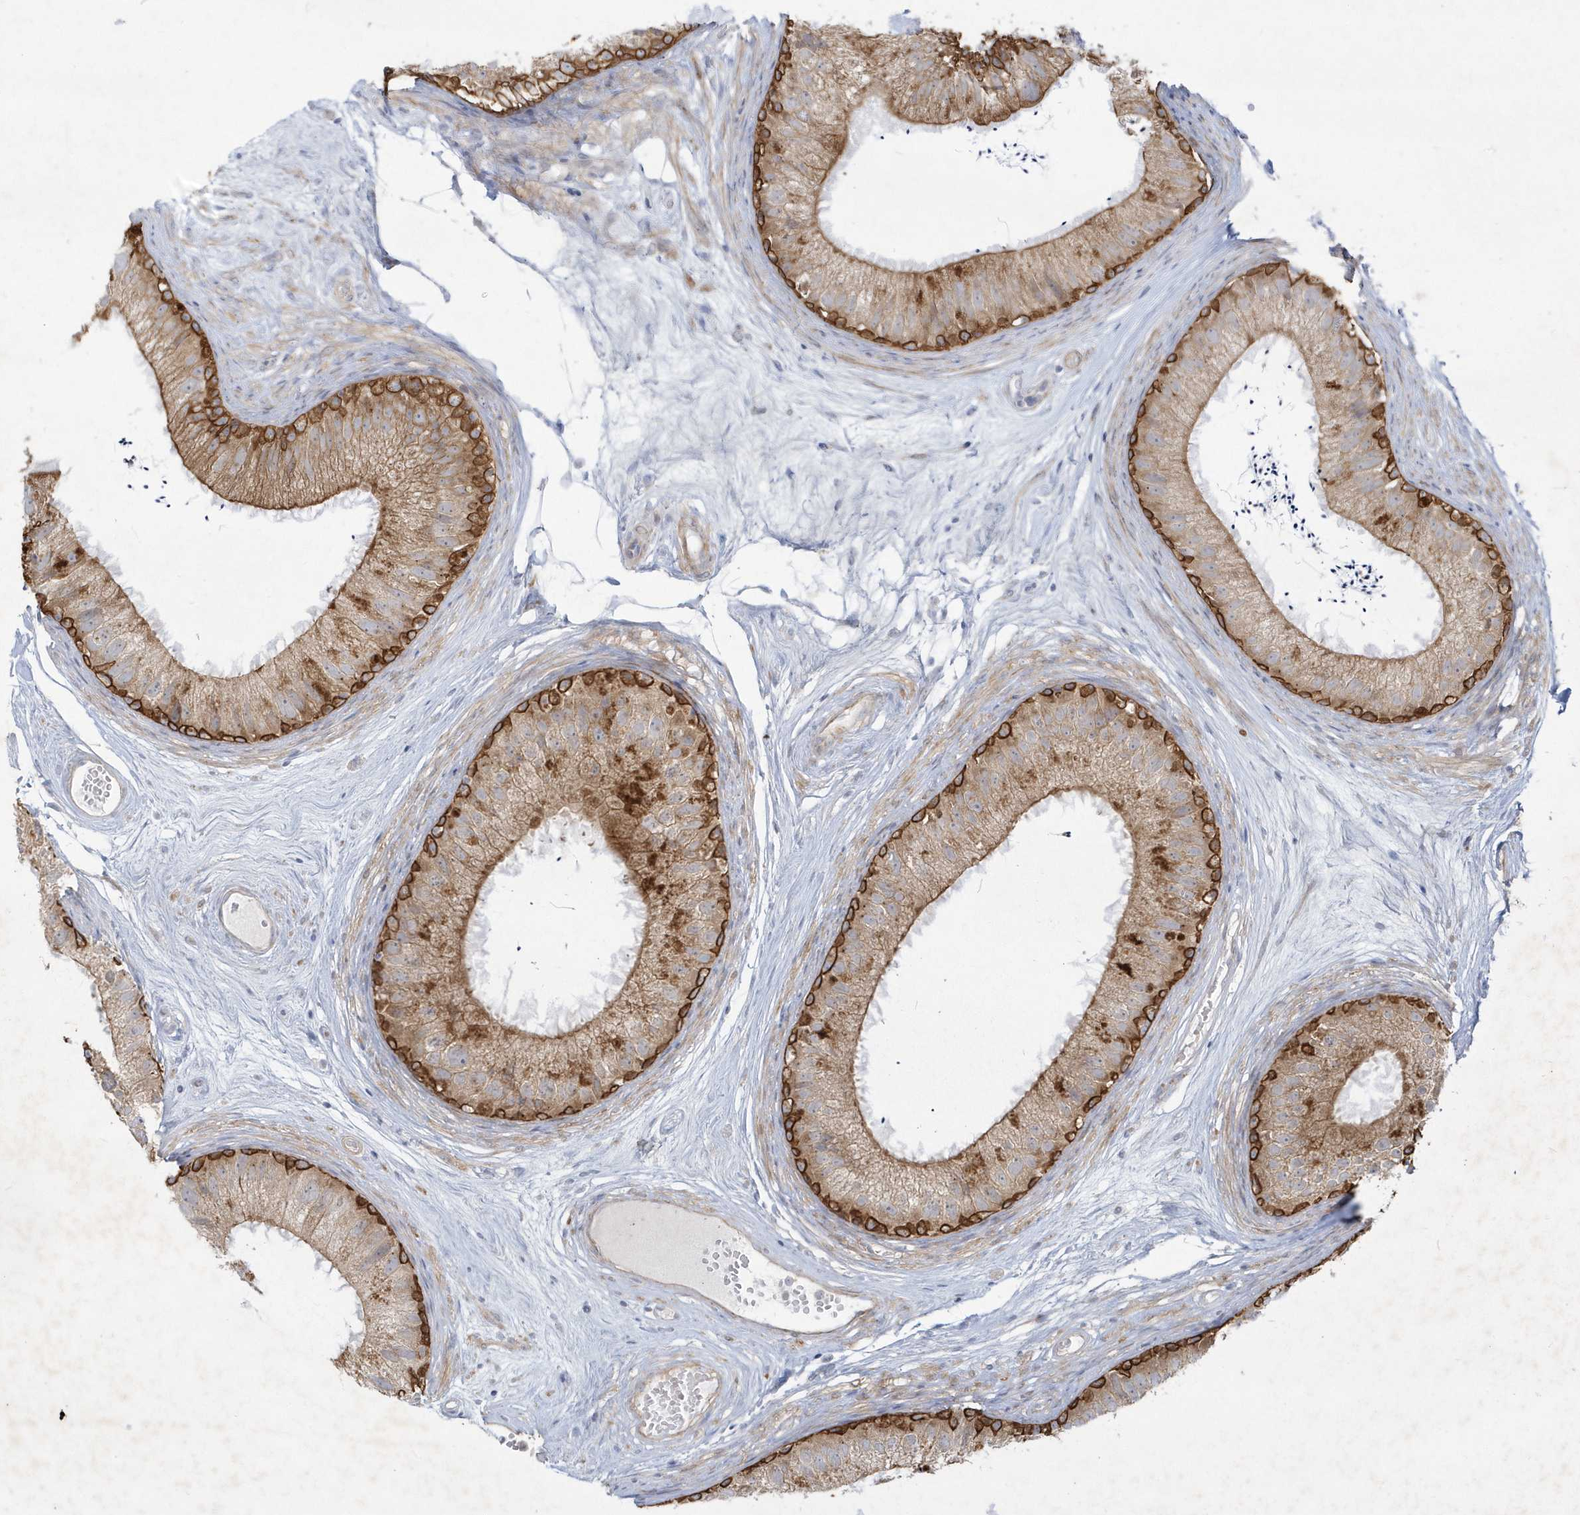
{"staining": {"intensity": "strong", "quantity": ">75%", "location": "cytoplasmic/membranous"}, "tissue": "epididymis", "cell_type": "Glandular cells", "image_type": "normal", "snomed": [{"axis": "morphology", "description": "Normal tissue, NOS"}, {"axis": "topography", "description": "Epididymis"}], "caption": "A photomicrograph of epididymis stained for a protein exhibits strong cytoplasmic/membranous brown staining in glandular cells.", "gene": "LARS1", "patient": {"sex": "male", "age": 77}}